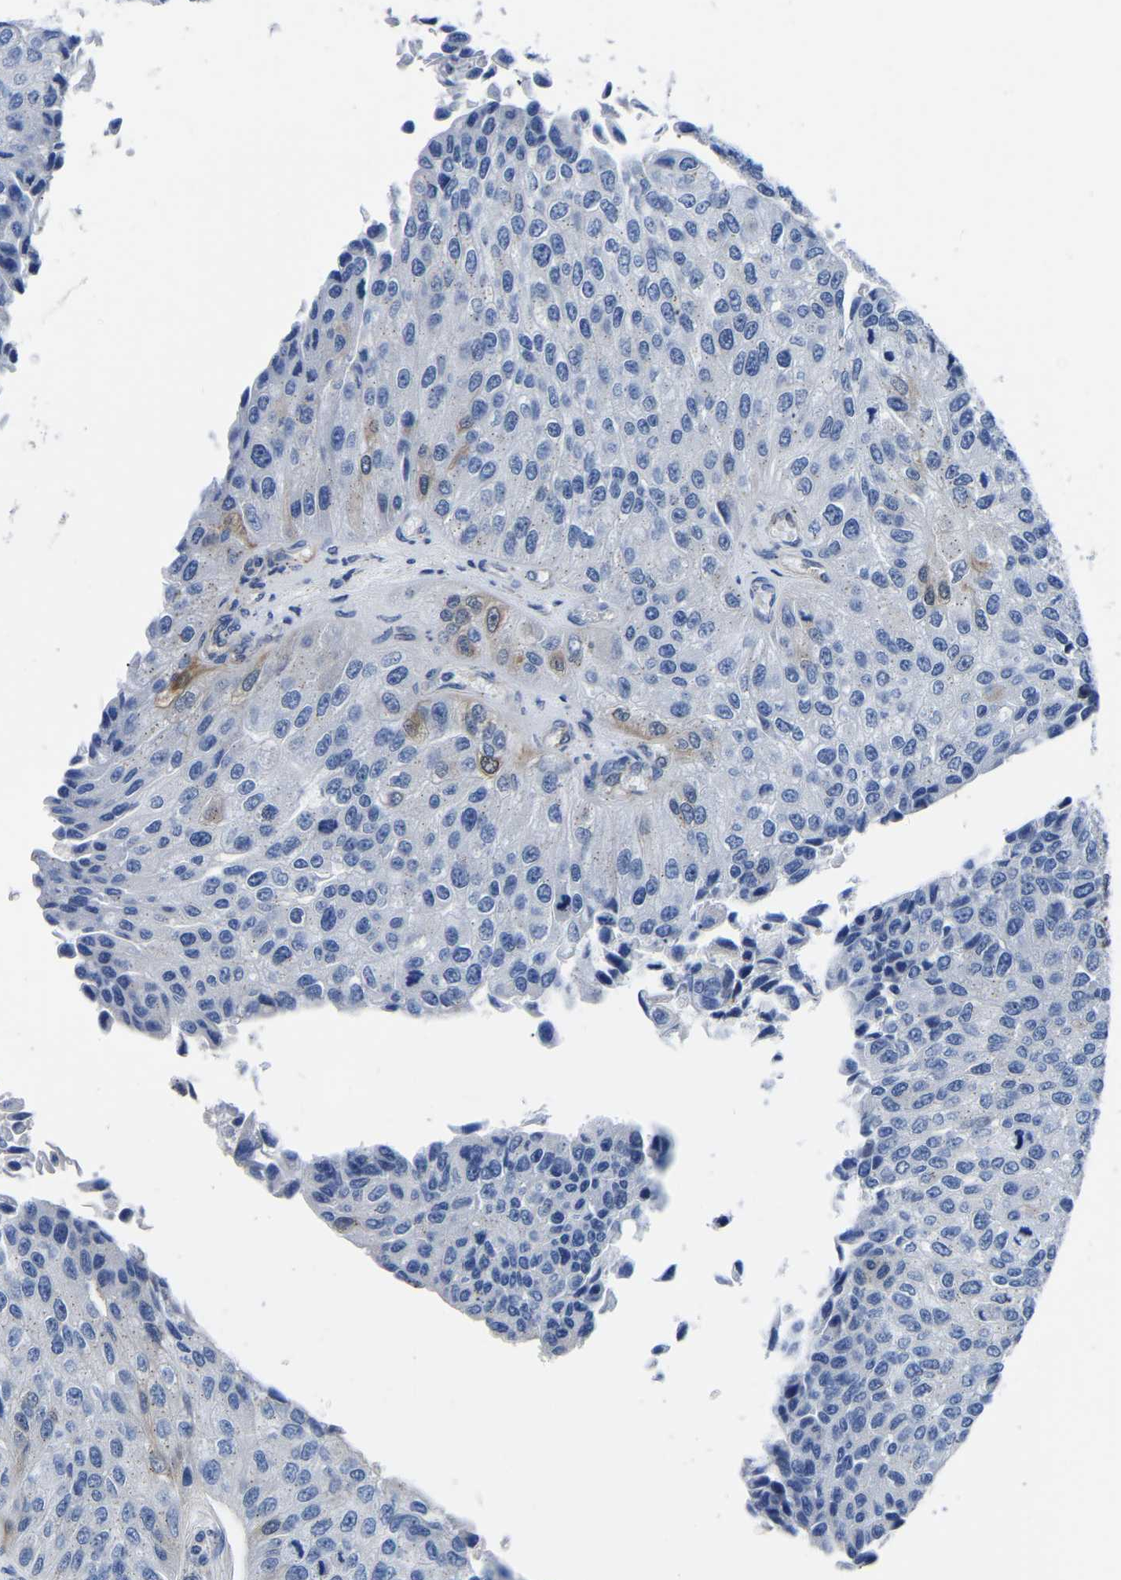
{"staining": {"intensity": "negative", "quantity": "none", "location": "none"}, "tissue": "urothelial cancer", "cell_type": "Tumor cells", "image_type": "cancer", "snomed": [{"axis": "morphology", "description": "Urothelial carcinoma, High grade"}, {"axis": "topography", "description": "Kidney"}, {"axis": "topography", "description": "Urinary bladder"}], "caption": "Immunohistochemical staining of human urothelial cancer displays no significant staining in tumor cells.", "gene": "TFG", "patient": {"sex": "male", "age": 77}}